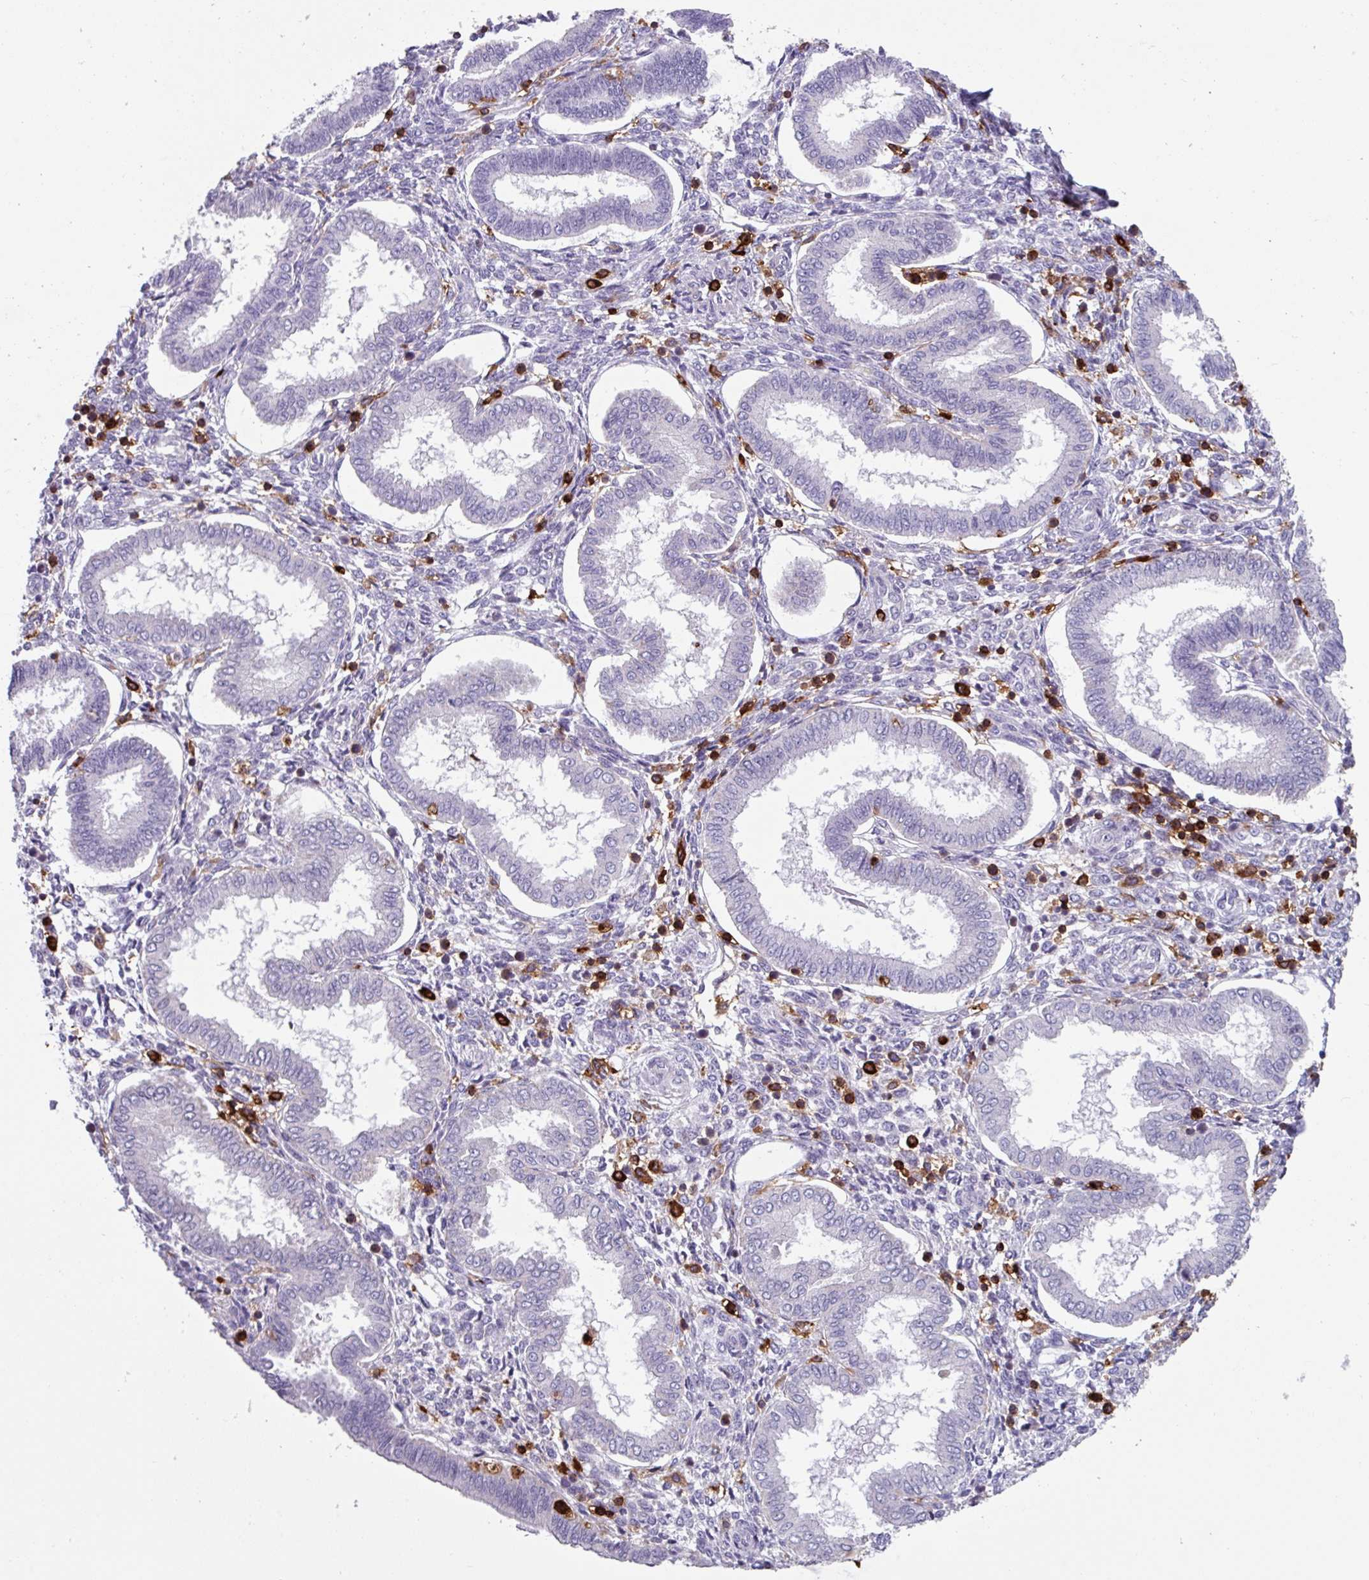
{"staining": {"intensity": "negative", "quantity": "none", "location": "none"}, "tissue": "endometrium", "cell_type": "Cells in endometrial stroma", "image_type": "normal", "snomed": [{"axis": "morphology", "description": "Normal tissue, NOS"}, {"axis": "topography", "description": "Endometrium"}], "caption": "This photomicrograph is of normal endometrium stained with IHC to label a protein in brown with the nuclei are counter-stained blue. There is no expression in cells in endometrial stroma. (DAB (3,3'-diaminobenzidine) immunohistochemistry visualized using brightfield microscopy, high magnification).", "gene": "EXOSC5", "patient": {"sex": "female", "age": 24}}